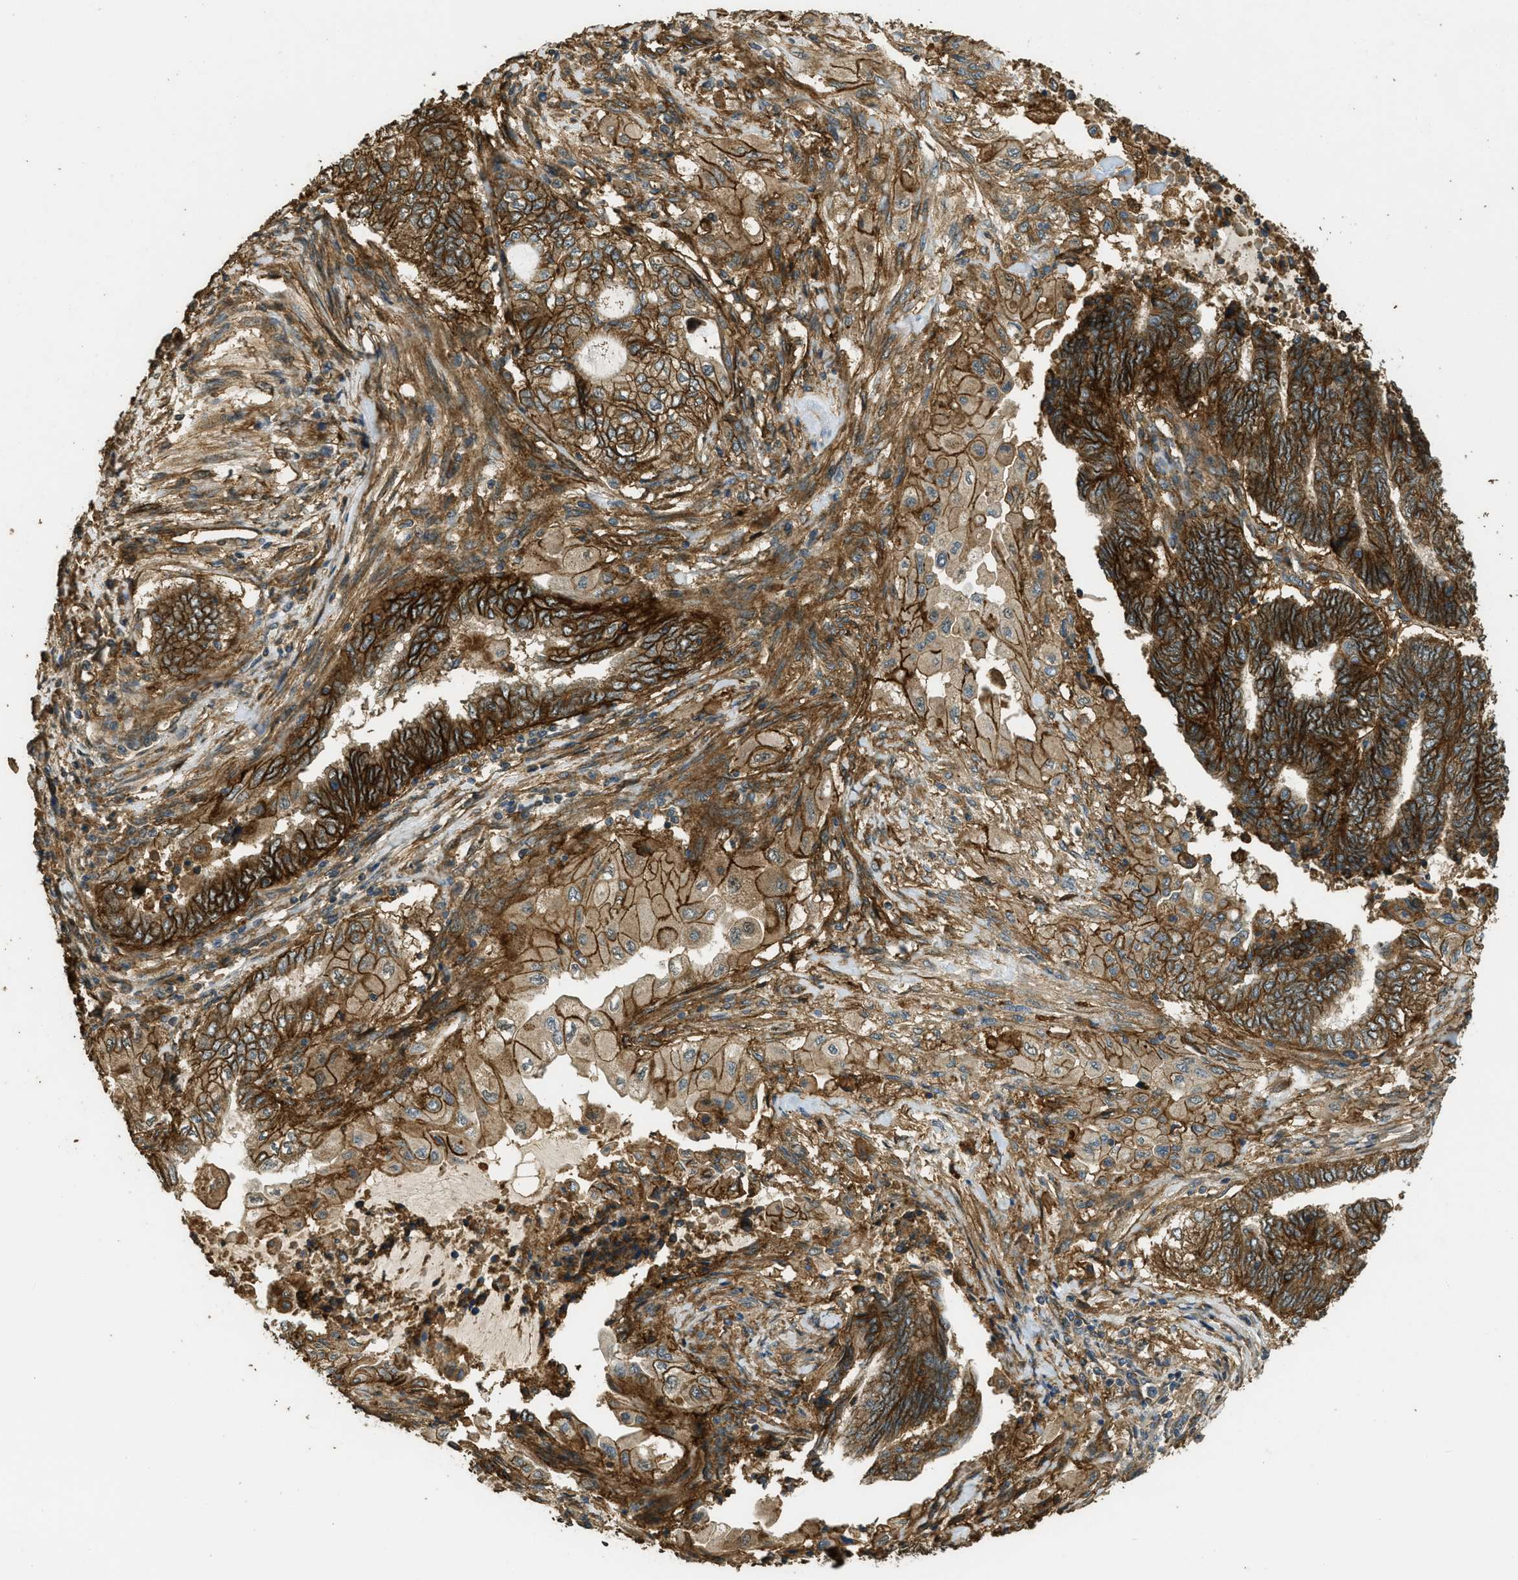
{"staining": {"intensity": "strong", "quantity": ">75%", "location": "cytoplasmic/membranous"}, "tissue": "endometrial cancer", "cell_type": "Tumor cells", "image_type": "cancer", "snomed": [{"axis": "morphology", "description": "Adenocarcinoma, NOS"}, {"axis": "topography", "description": "Uterus"}, {"axis": "topography", "description": "Endometrium"}], "caption": "This photomicrograph reveals immunohistochemistry (IHC) staining of endometrial cancer, with high strong cytoplasmic/membranous positivity in about >75% of tumor cells.", "gene": "CD276", "patient": {"sex": "female", "age": 70}}